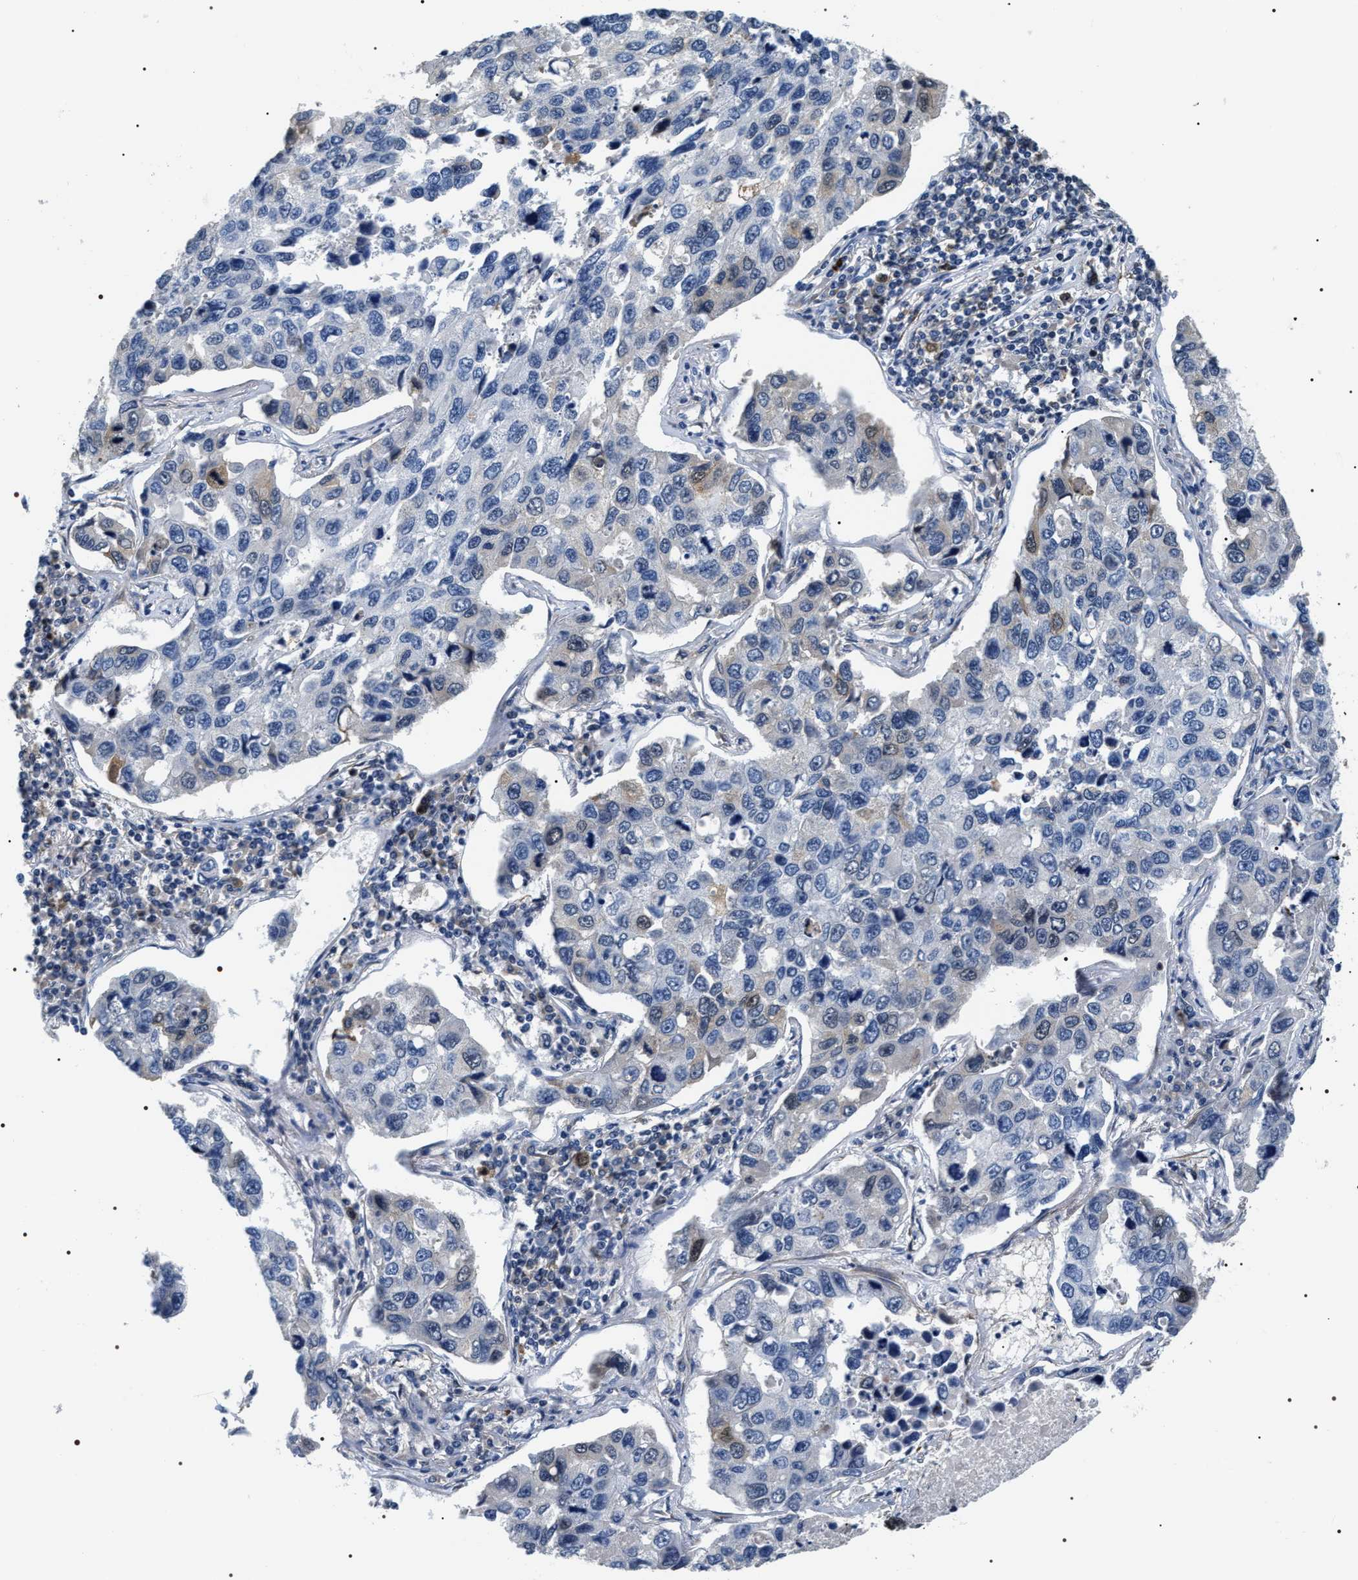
{"staining": {"intensity": "negative", "quantity": "none", "location": "none"}, "tissue": "lung cancer", "cell_type": "Tumor cells", "image_type": "cancer", "snomed": [{"axis": "morphology", "description": "Adenocarcinoma, NOS"}, {"axis": "topography", "description": "Lung"}], "caption": "Lung cancer (adenocarcinoma) was stained to show a protein in brown. There is no significant staining in tumor cells.", "gene": "BAG2", "patient": {"sex": "male", "age": 64}}